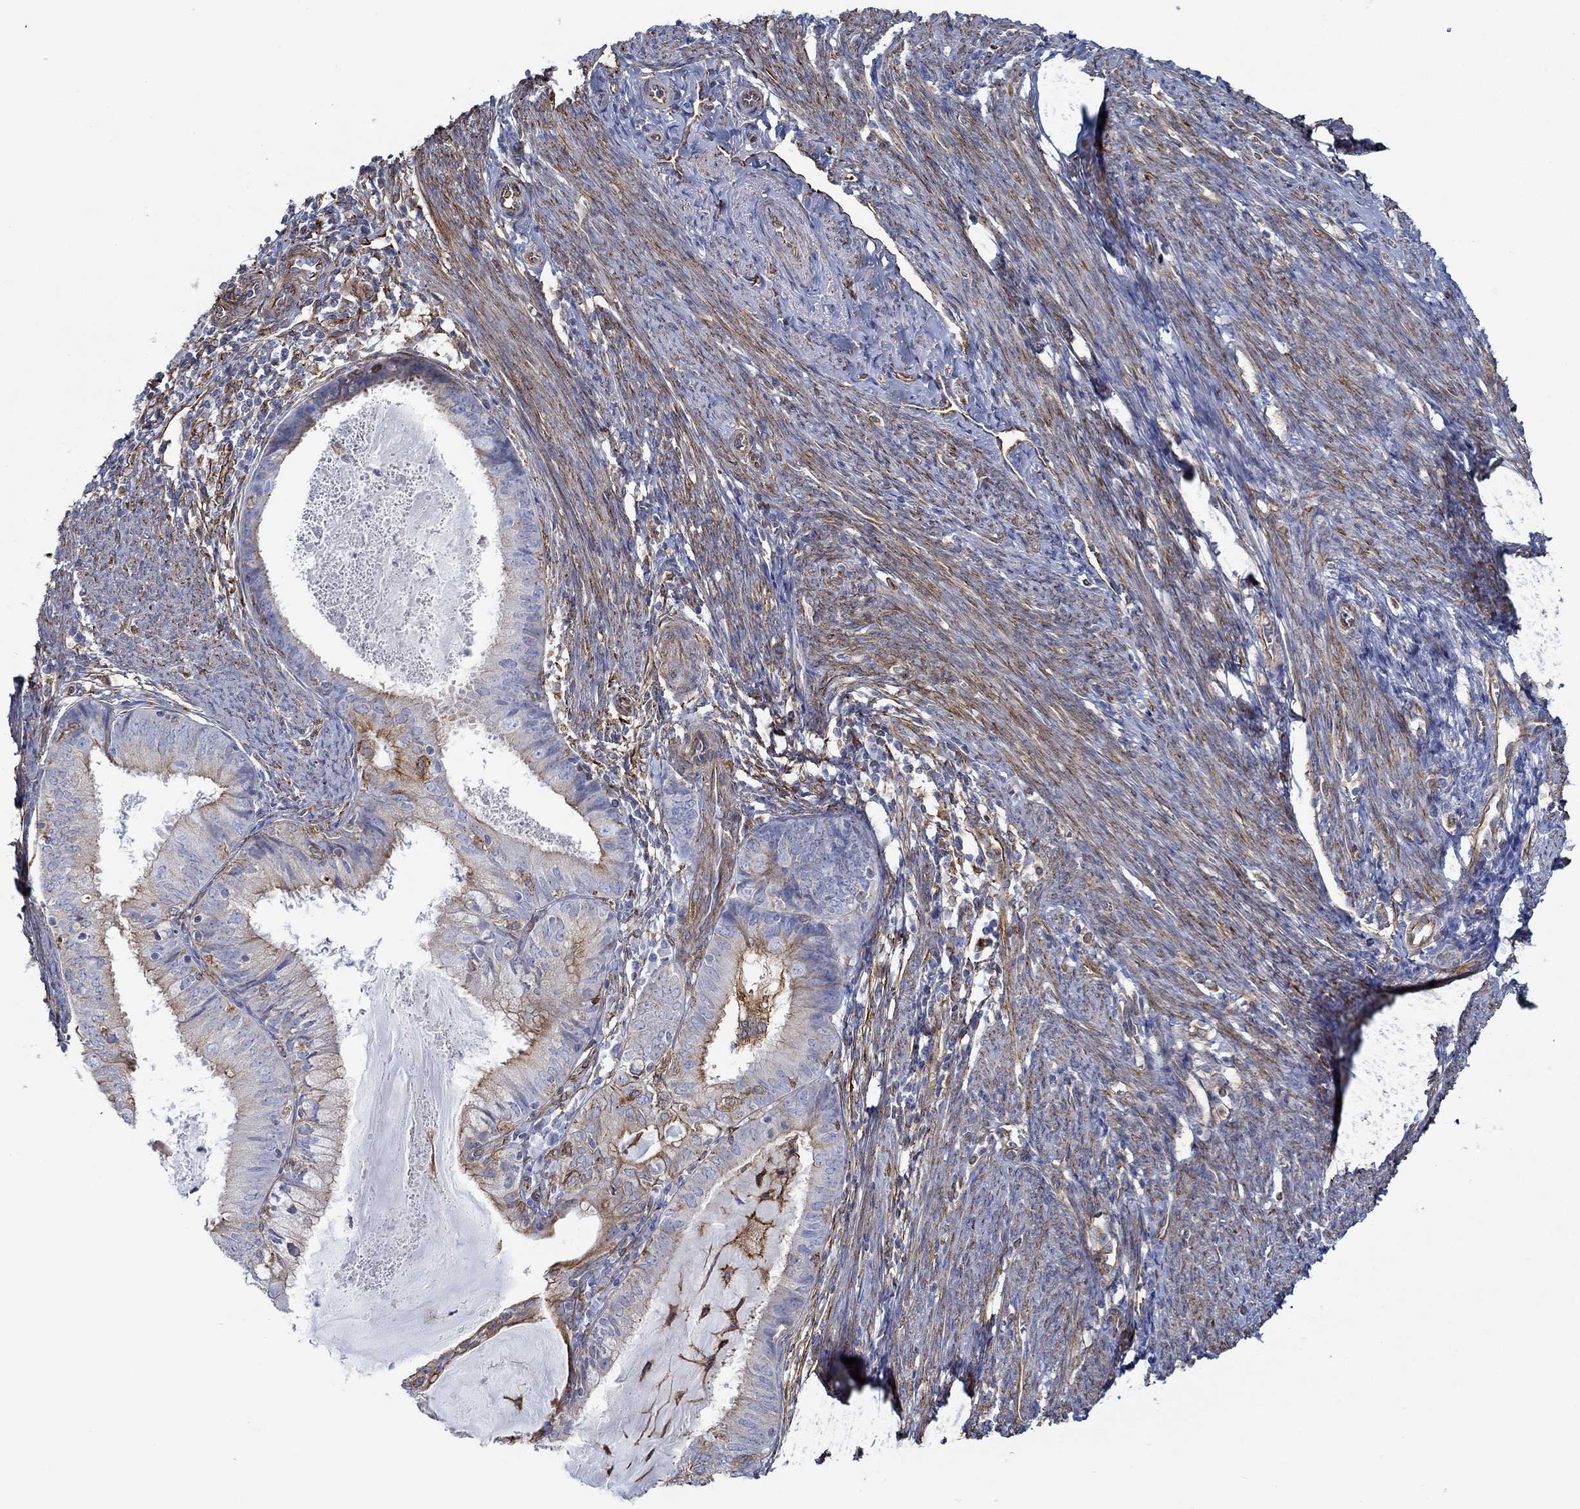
{"staining": {"intensity": "strong", "quantity": "<25%", "location": "cytoplasmic/membranous"}, "tissue": "endometrial cancer", "cell_type": "Tumor cells", "image_type": "cancer", "snomed": [{"axis": "morphology", "description": "Adenocarcinoma, NOS"}, {"axis": "topography", "description": "Endometrium"}], "caption": "A medium amount of strong cytoplasmic/membranous positivity is identified in about <25% of tumor cells in endometrial cancer (adenocarcinoma) tissue. The staining is performed using DAB (3,3'-diaminobenzidine) brown chromogen to label protein expression. The nuclei are counter-stained blue using hematoxylin.", "gene": "STC2", "patient": {"sex": "female", "age": 57}}